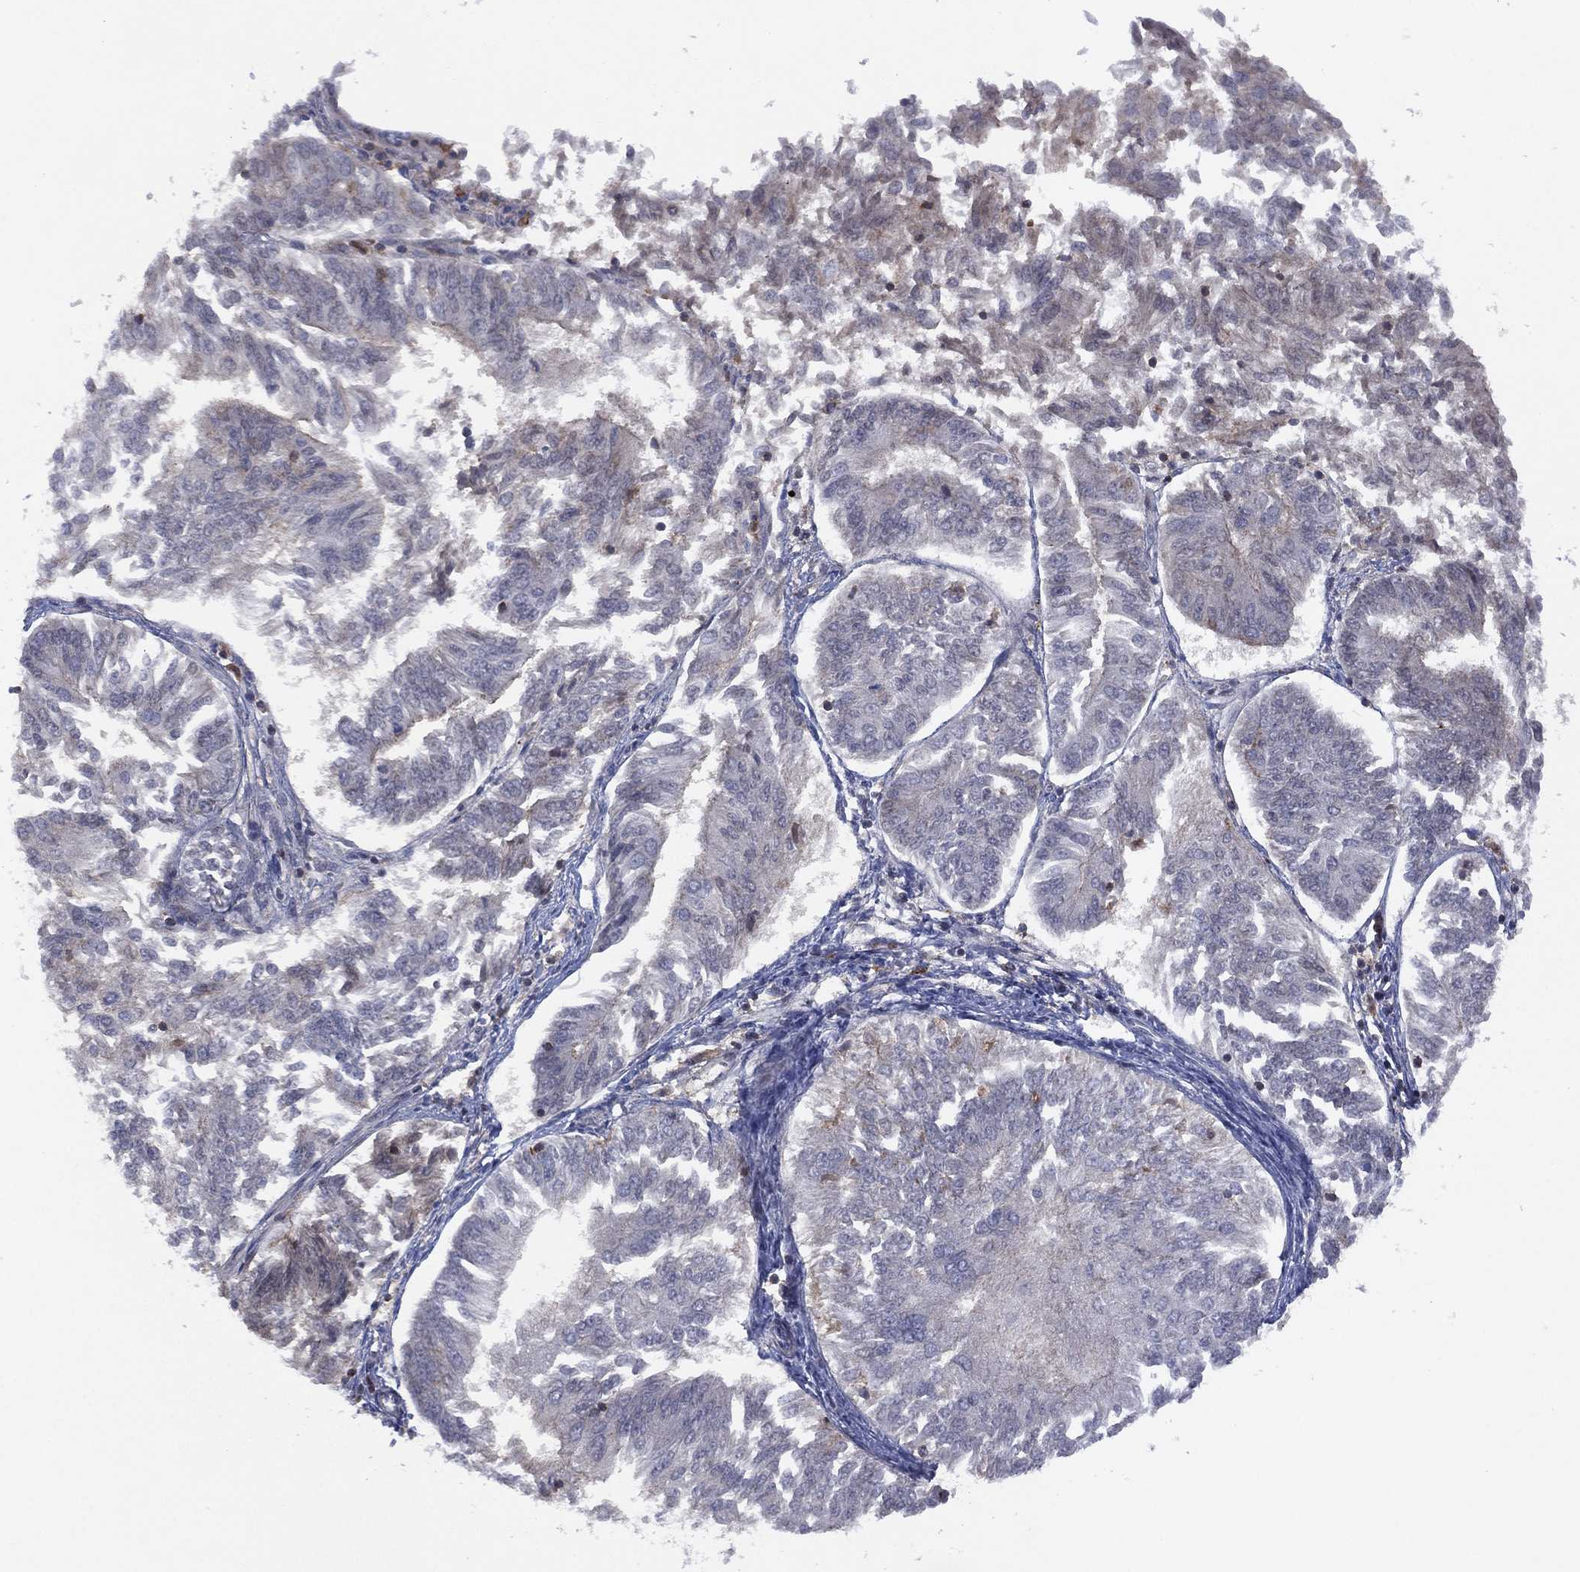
{"staining": {"intensity": "negative", "quantity": "none", "location": "none"}, "tissue": "endometrial cancer", "cell_type": "Tumor cells", "image_type": "cancer", "snomed": [{"axis": "morphology", "description": "Adenocarcinoma, NOS"}, {"axis": "topography", "description": "Endometrium"}], "caption": "The immunohistochemistry (IHC) micrograph has no significant positivity in tumor cells of endometrial cancer (adenocarcinoma) tissue.", "gene": "DOCK8", "patient": {"sex": "female", "age": 58}}